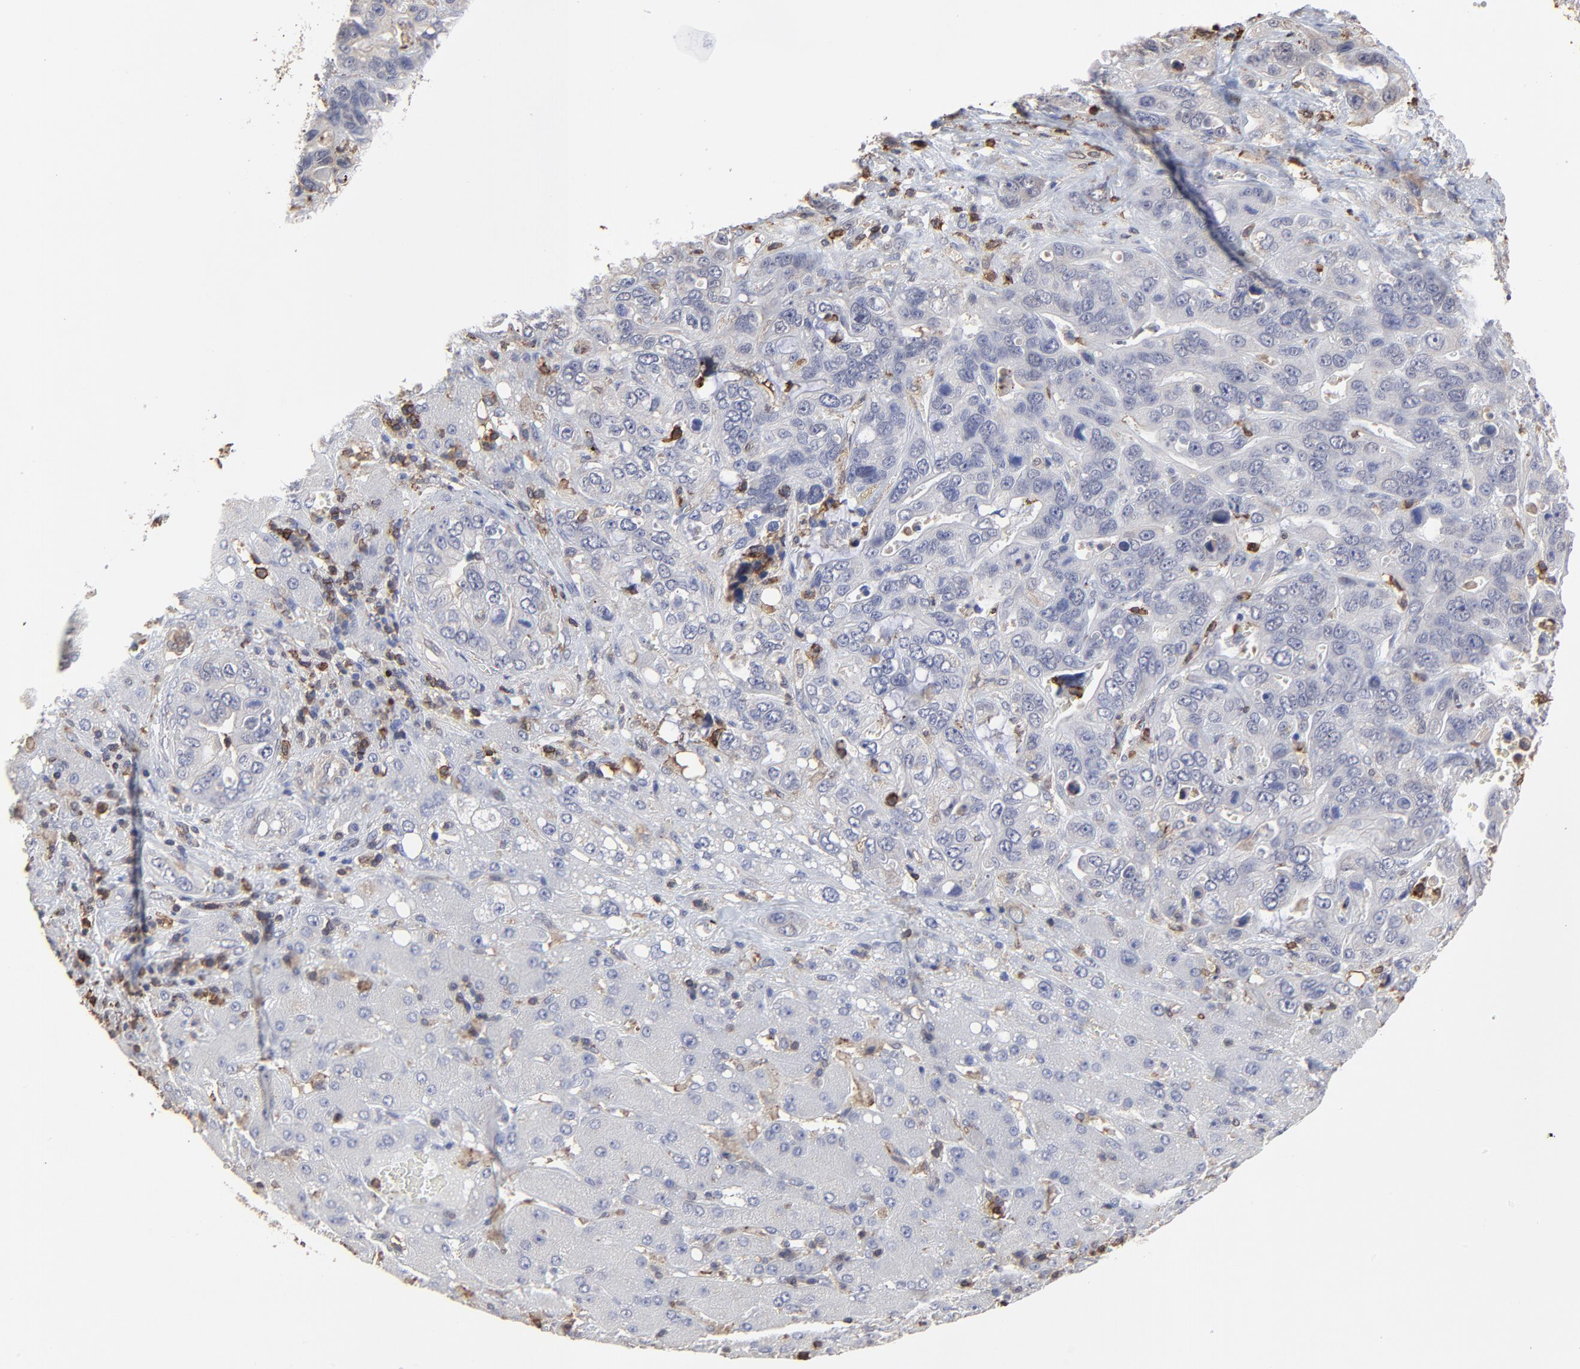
{"staining": {"intensity": "negative", "quantity": "none", "location": "none"}, "tissue": "liver cancer", "cell_type": "Tumor cells", "image_type": "cancer", "snomed": [{"axis": "morphology", "description": "Cholangiocarcinoma"}, {"axis": "topography", "description": "Liver"}], "caption": "DAB (3,3'-diaminobenzidine) immunohistochemical staining of human liver cancer (cholangiocarcinoma) shows no significant expression in tumor cells.", "gene": "SLC6A14", "patient": {"sex": "female", "age": 65}}